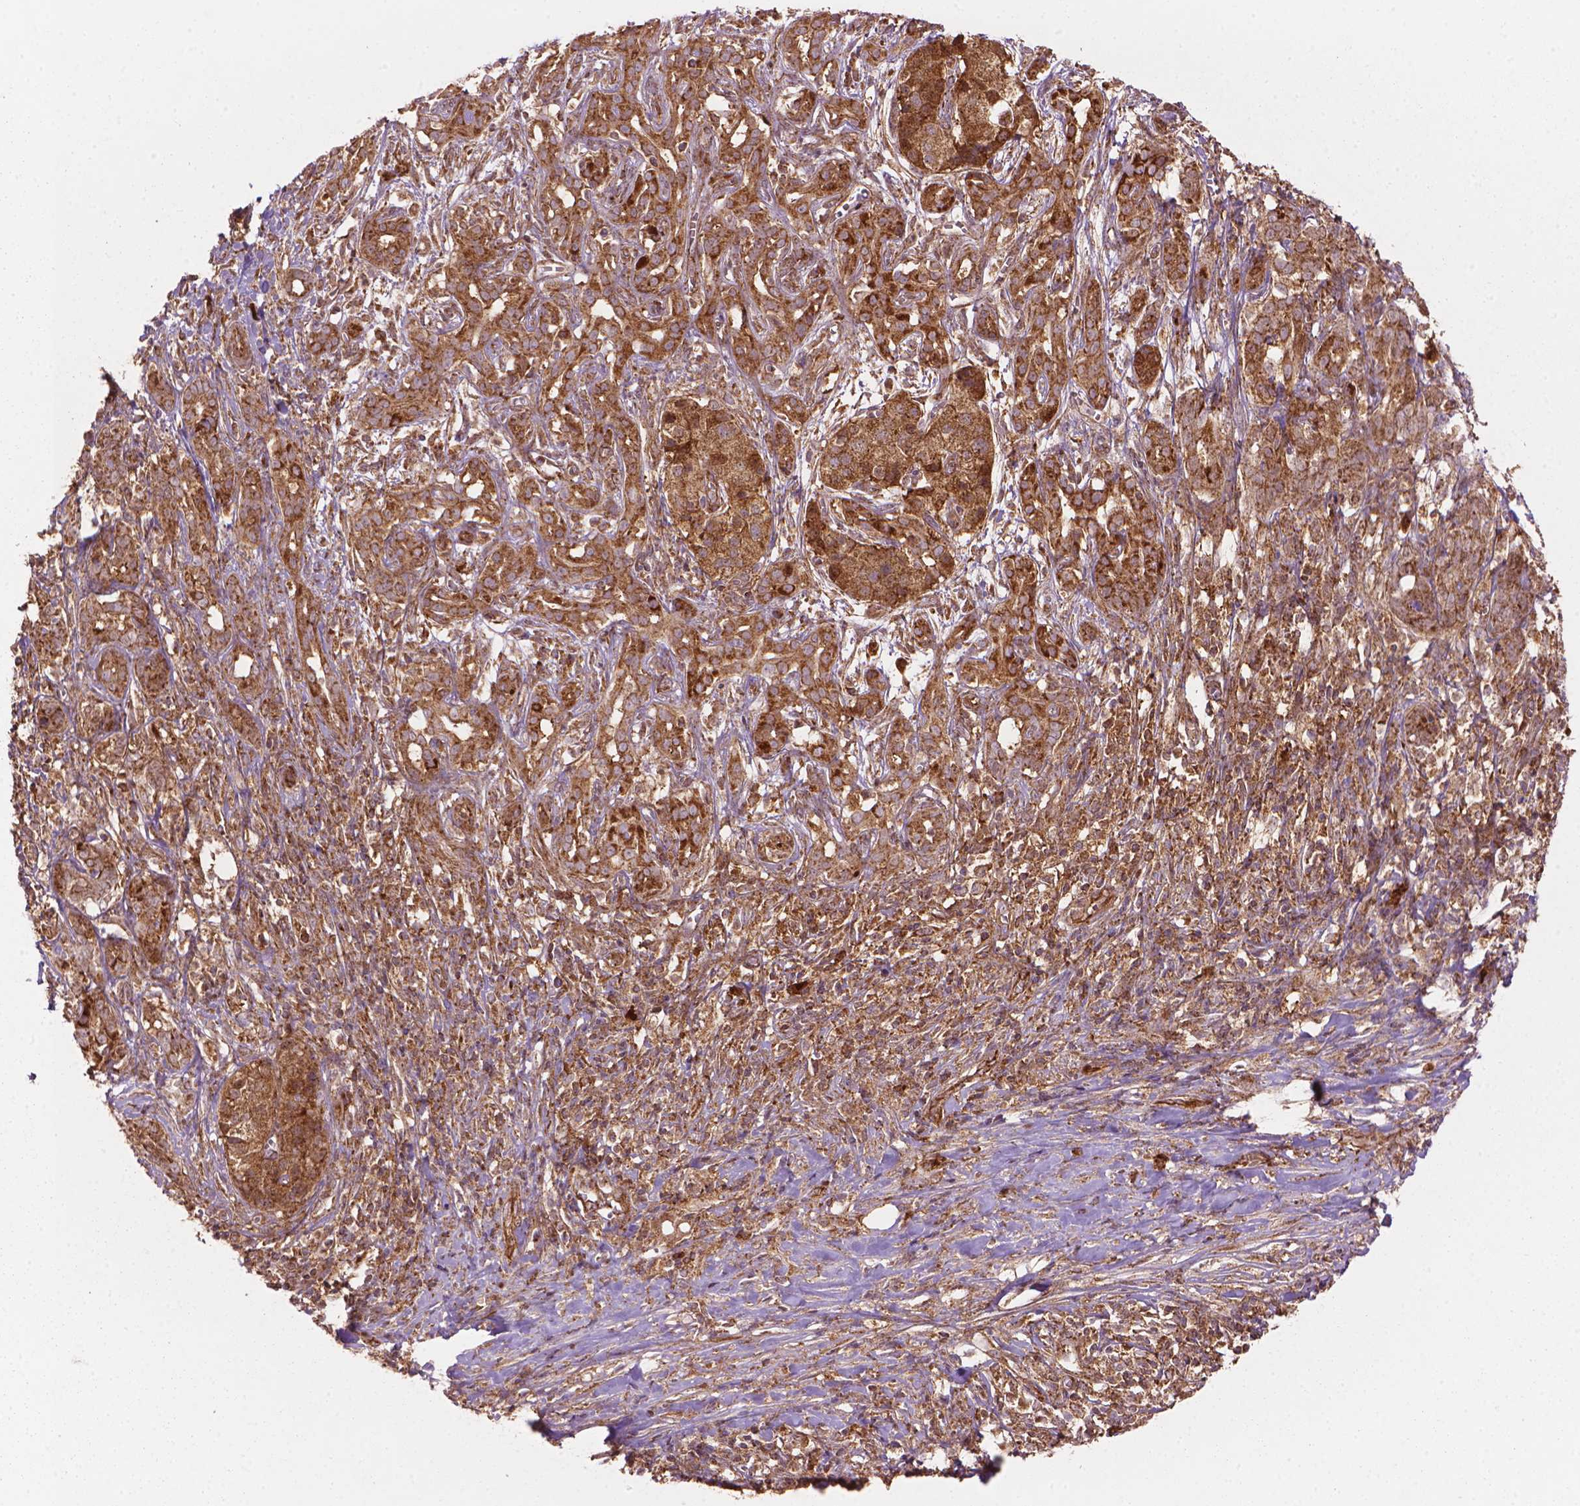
{"staining": {"intensity": "moderate", "quantity": ">75%", "location": "cytoplasmic/membranous"}, "tissue": "pancreatic cancer", "cell_type": "Tumor cells", "image_type": "cancer", "snomed": [{"axis": "morphology", "description": "Adenocarcinoma, NOS"}, {"axis": "topography", "description": "Pancreas"}], "caption": "Protein expression analysis of human pancreatic cancer (adenocarcinoma) reveals moderate cytoplasmic/membranous staining in approximately >75% of tumor cells. The staining was performed using DAB to visualize the protein expression in brown, while the nuclei were stained in blue with hematoxylin (Magnification: 20x).", "gene": "VARS2", "patient": {"sex": "male", "age": 61}}